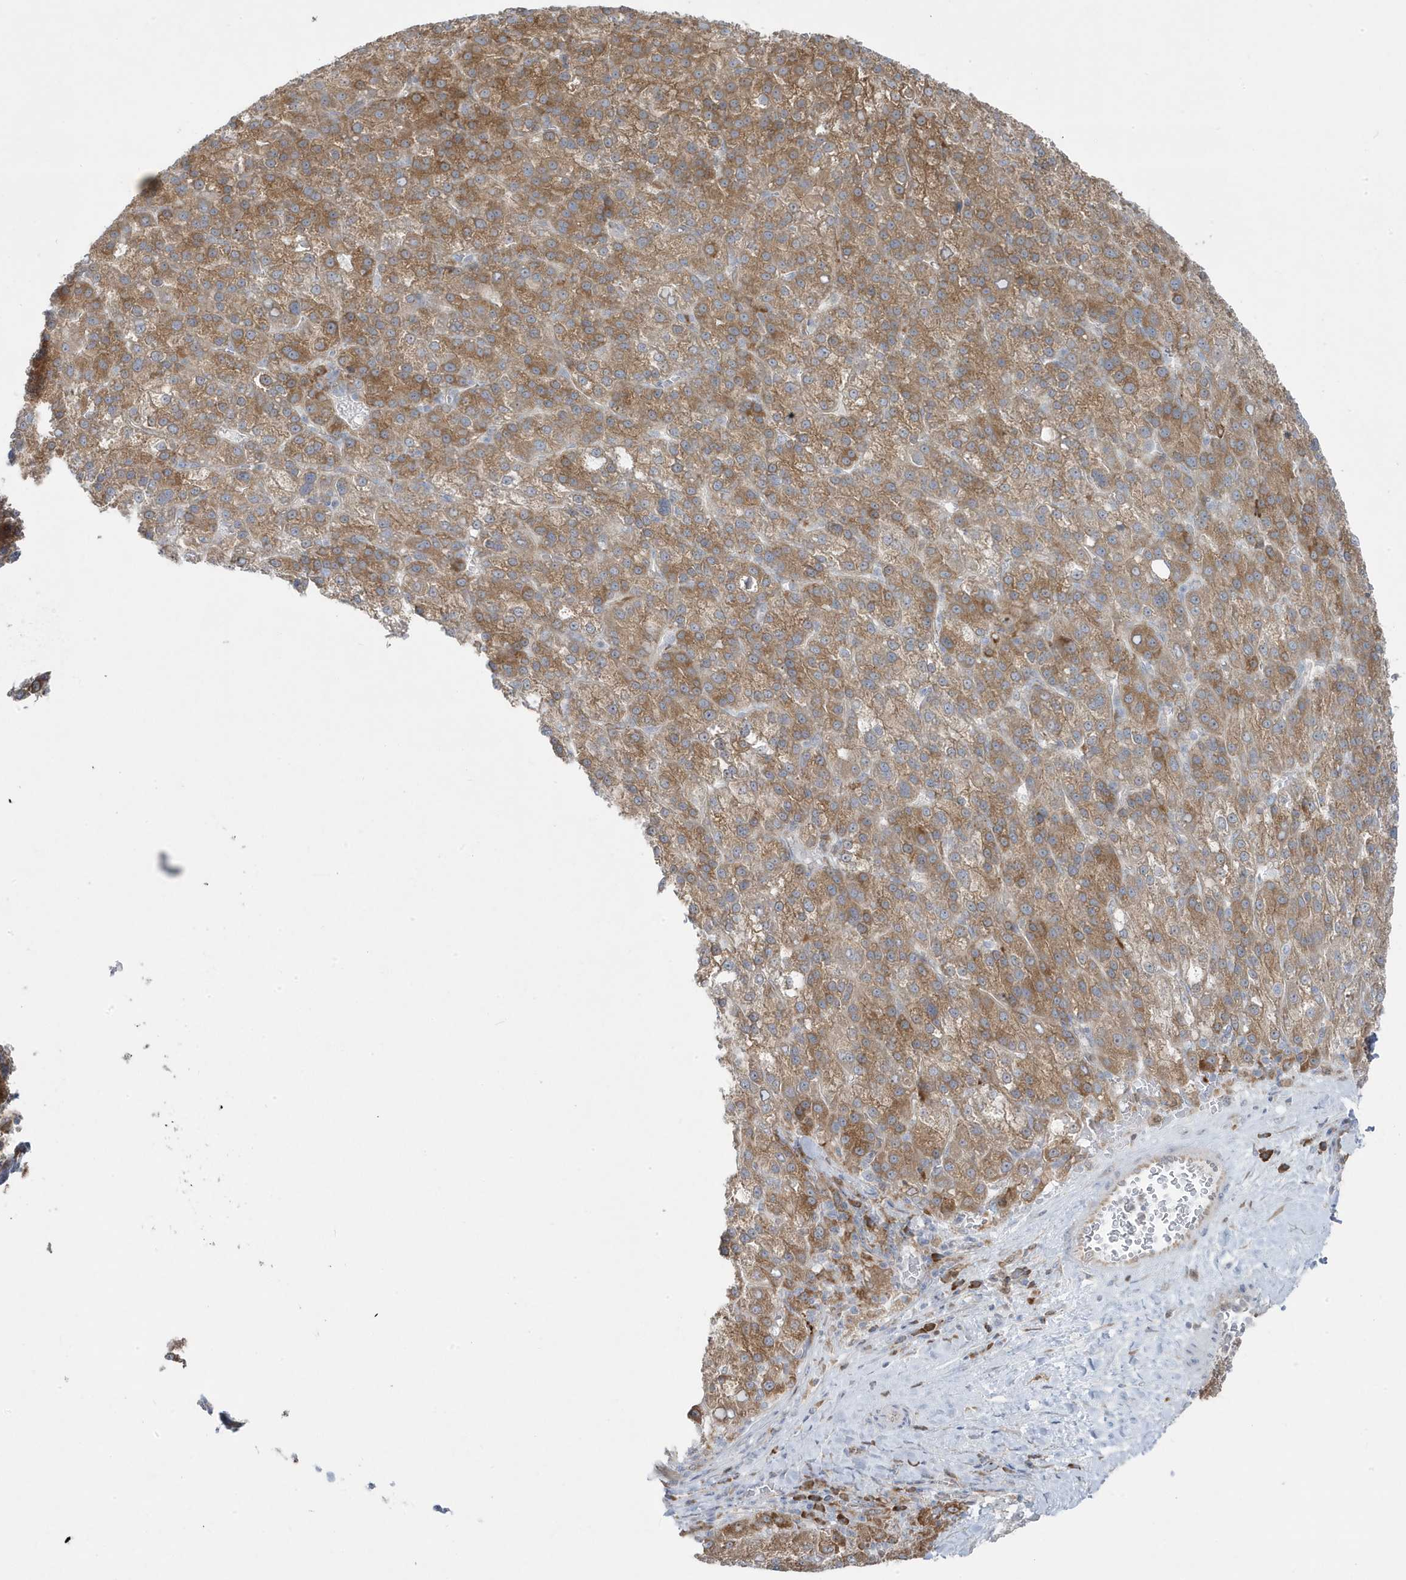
{"staining": {"intensity": "moderate", "quantity": ">75%", "location": "cytoplasmic/membranous"}, "tissue": "liver cancer", "cell_type": "Tumor cells", "image_type": "cancer", "snomed": [{"axis": "morphology", "description": "Carcinoma, Hepatocellular, NOS"}, {"axis": "topography", "description": "Liver"}], "caption": "Tumor cells show medium levels of moderate cytoplasmic/membranous staining in approximately >75% of cells in liver hepatocellular carcinoma. (IHC, brightfield microscopy, high magnification).", "gene": "ZNF654", "patient": {"sex": "female", "age": 58}}